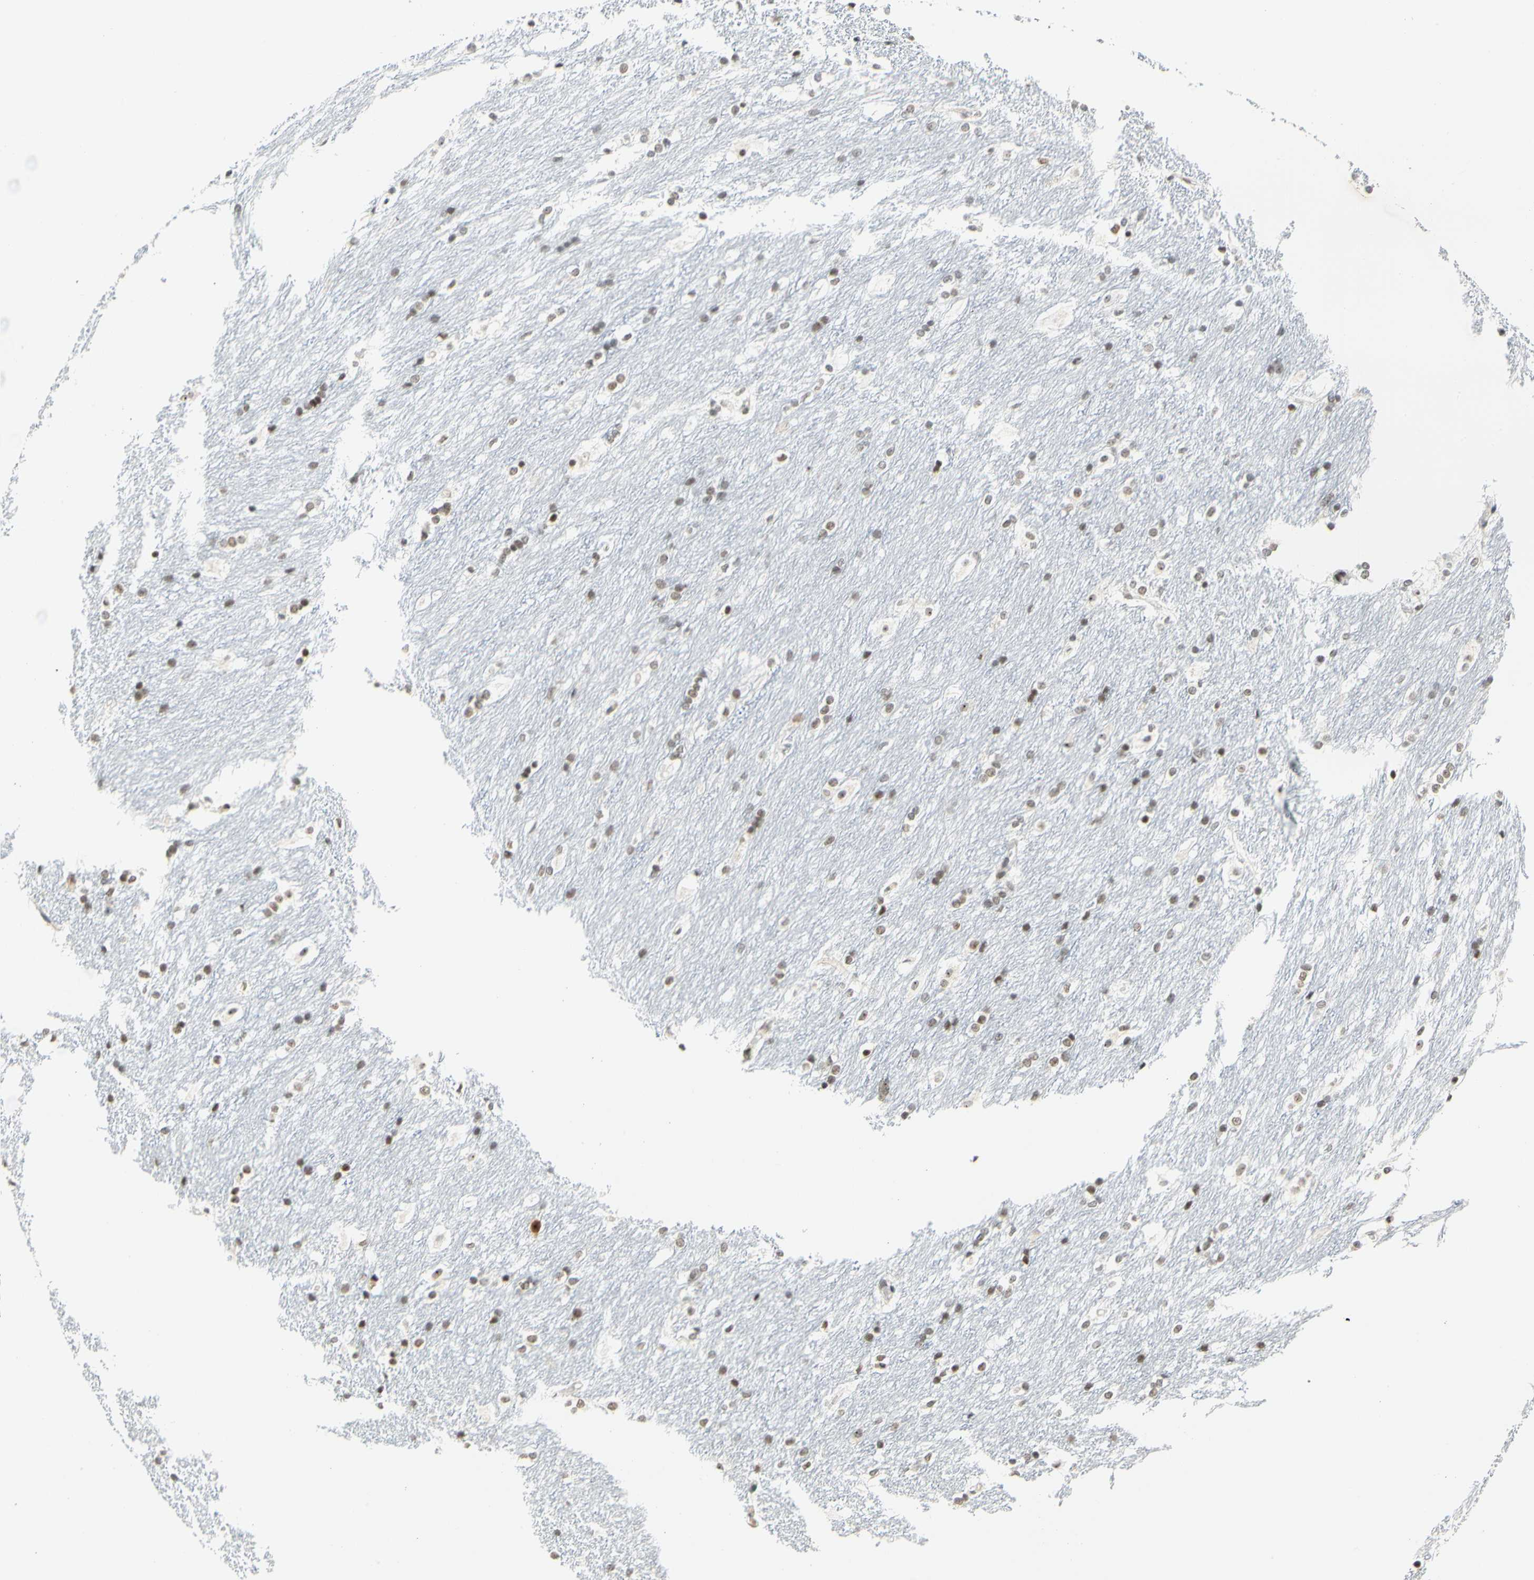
{"staining": {"intensity": "weak", "quantity": ">75%", "location": "nuclear"}, "tissue": "caudate", "cell_type": "Glial cells", "image_type": "normal", "snomed": [{"axis": "morphology", "description": "Normal tissue, NOS"}, {"axis": "topography", "description": "Lateral ventricle wall"}], "caption": "Glial cells show weak nuclear positivity in approximately >75% of cells in benign caudate.", "gene": "ZSCAN16", "patient": {"sex": "female", "age": 19}}